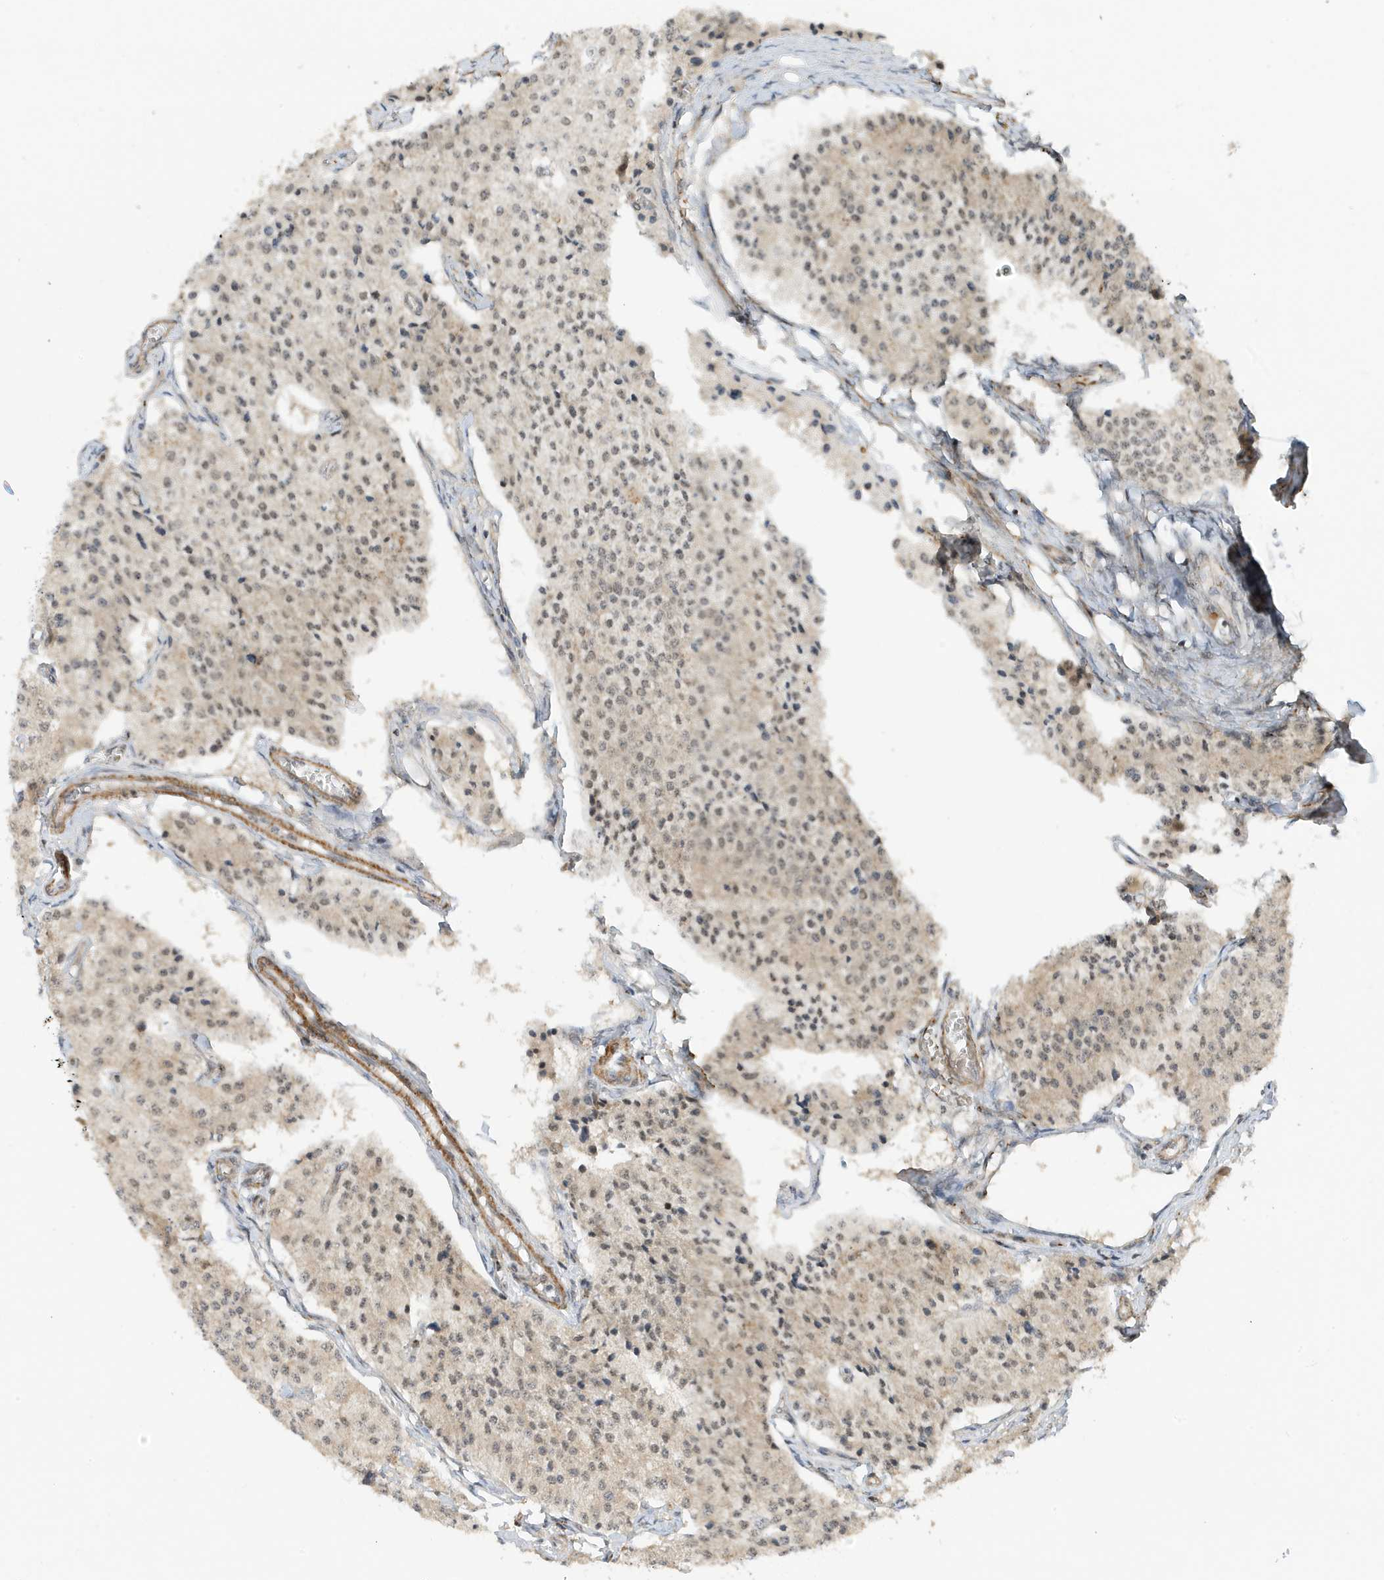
{"staining": {"intensity": "negative", "quantity": "none", "location": "none"}, "tissue": "carcinoid", "cell_type": "Tumor cells", "image_type": "cancer", "snomed": [{"axis": "morphology", "description": "Carcinoid, malignant, NOS"}, {"axis": "topography", "description": "Colon"}], "caption": "Tumor cells show no significant protein expression in malignant carcinoid.", "gene": "MAST3", "patient": {"sex": "female", "age": 52}}